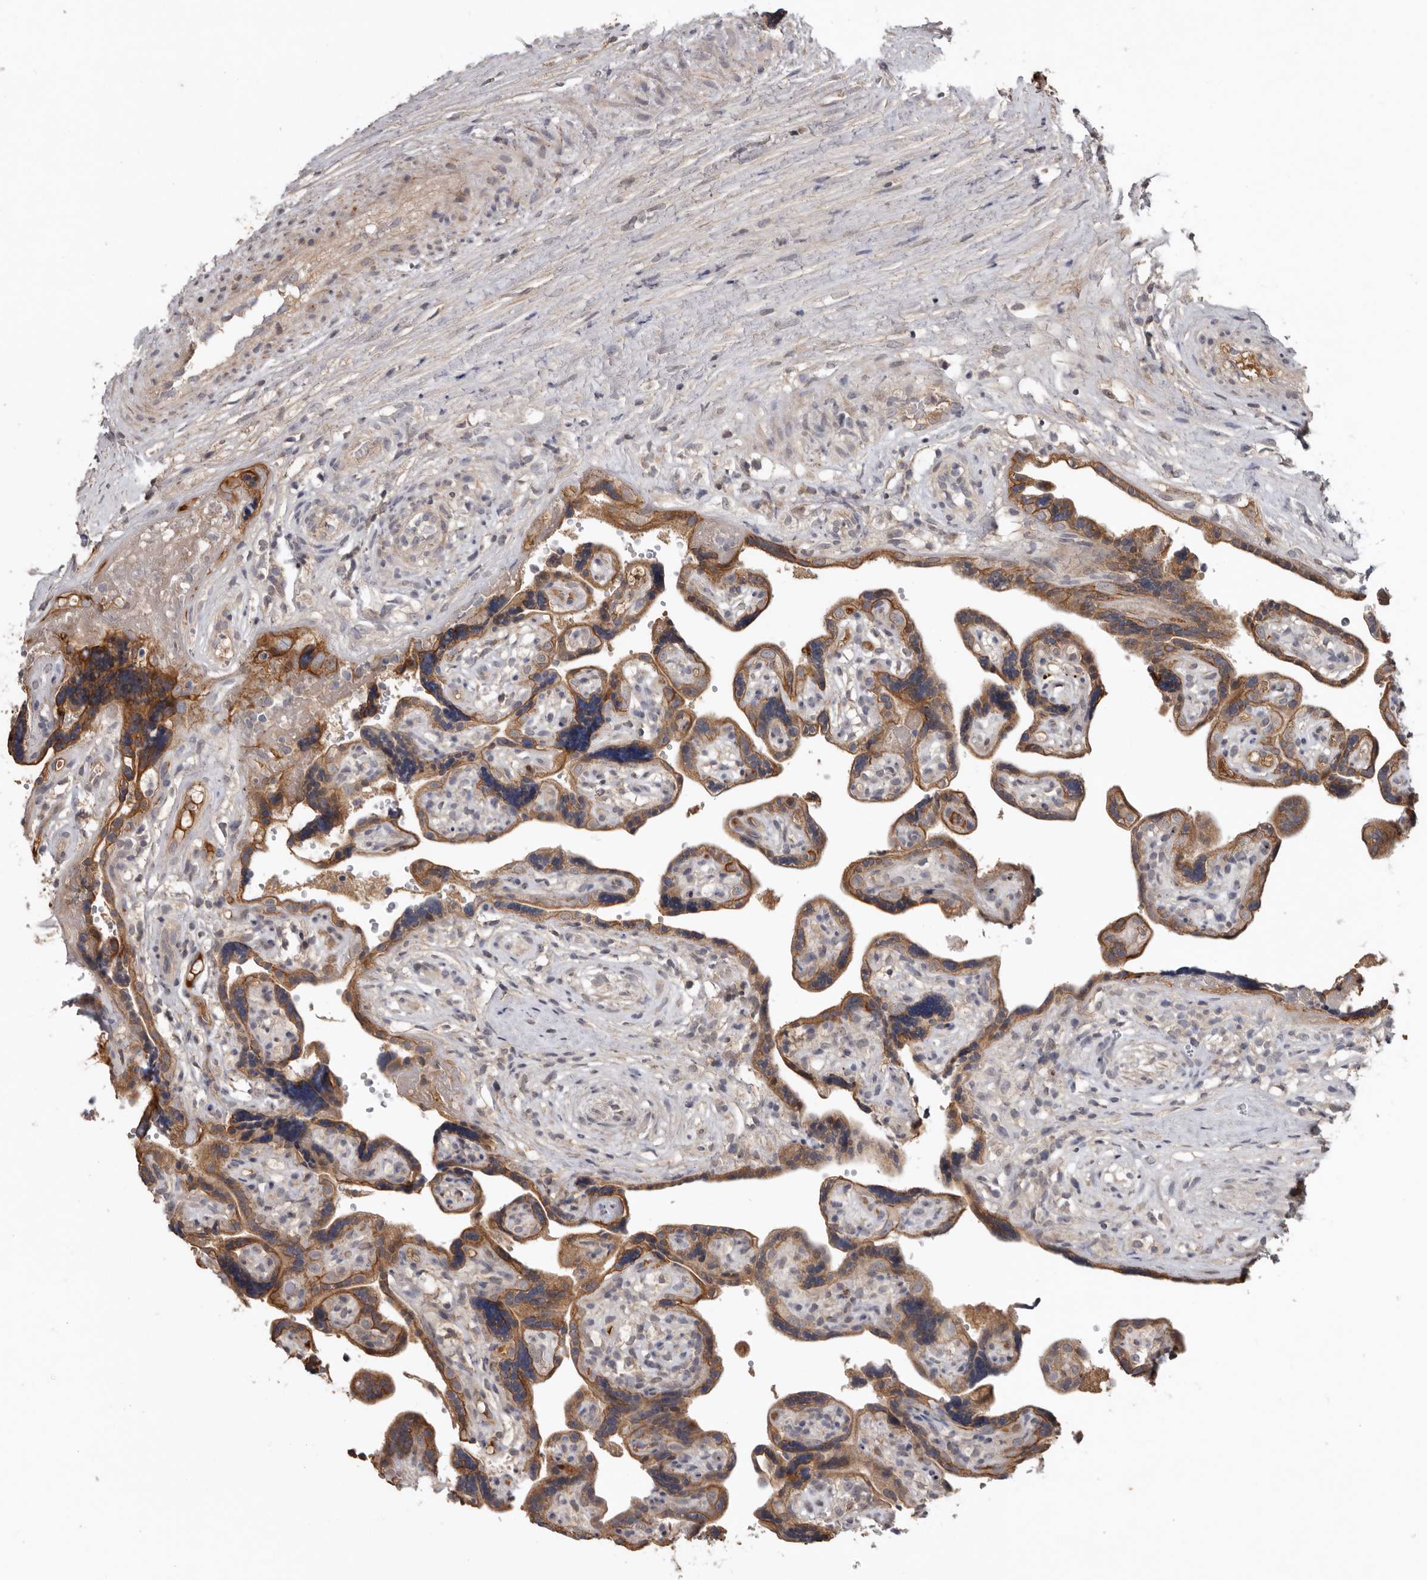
{"staining": {"intensity": "negative", "quantity": "none", "location": "none"}, "tissue": "placenta", "cell_type": "Decidual cells", "image_type": "normal", "snomed": [{"axis": "morphology", "description": "Normal tissue, NOS"}, {"axis": "topography", "description": "Placenta"}], "caption": "This is an IHC histopathology image of unremarkable placenta. There is no positivity in decidual cells.", "gene": "NMUR1", "patient": {"sex": "female", "age": 30}}